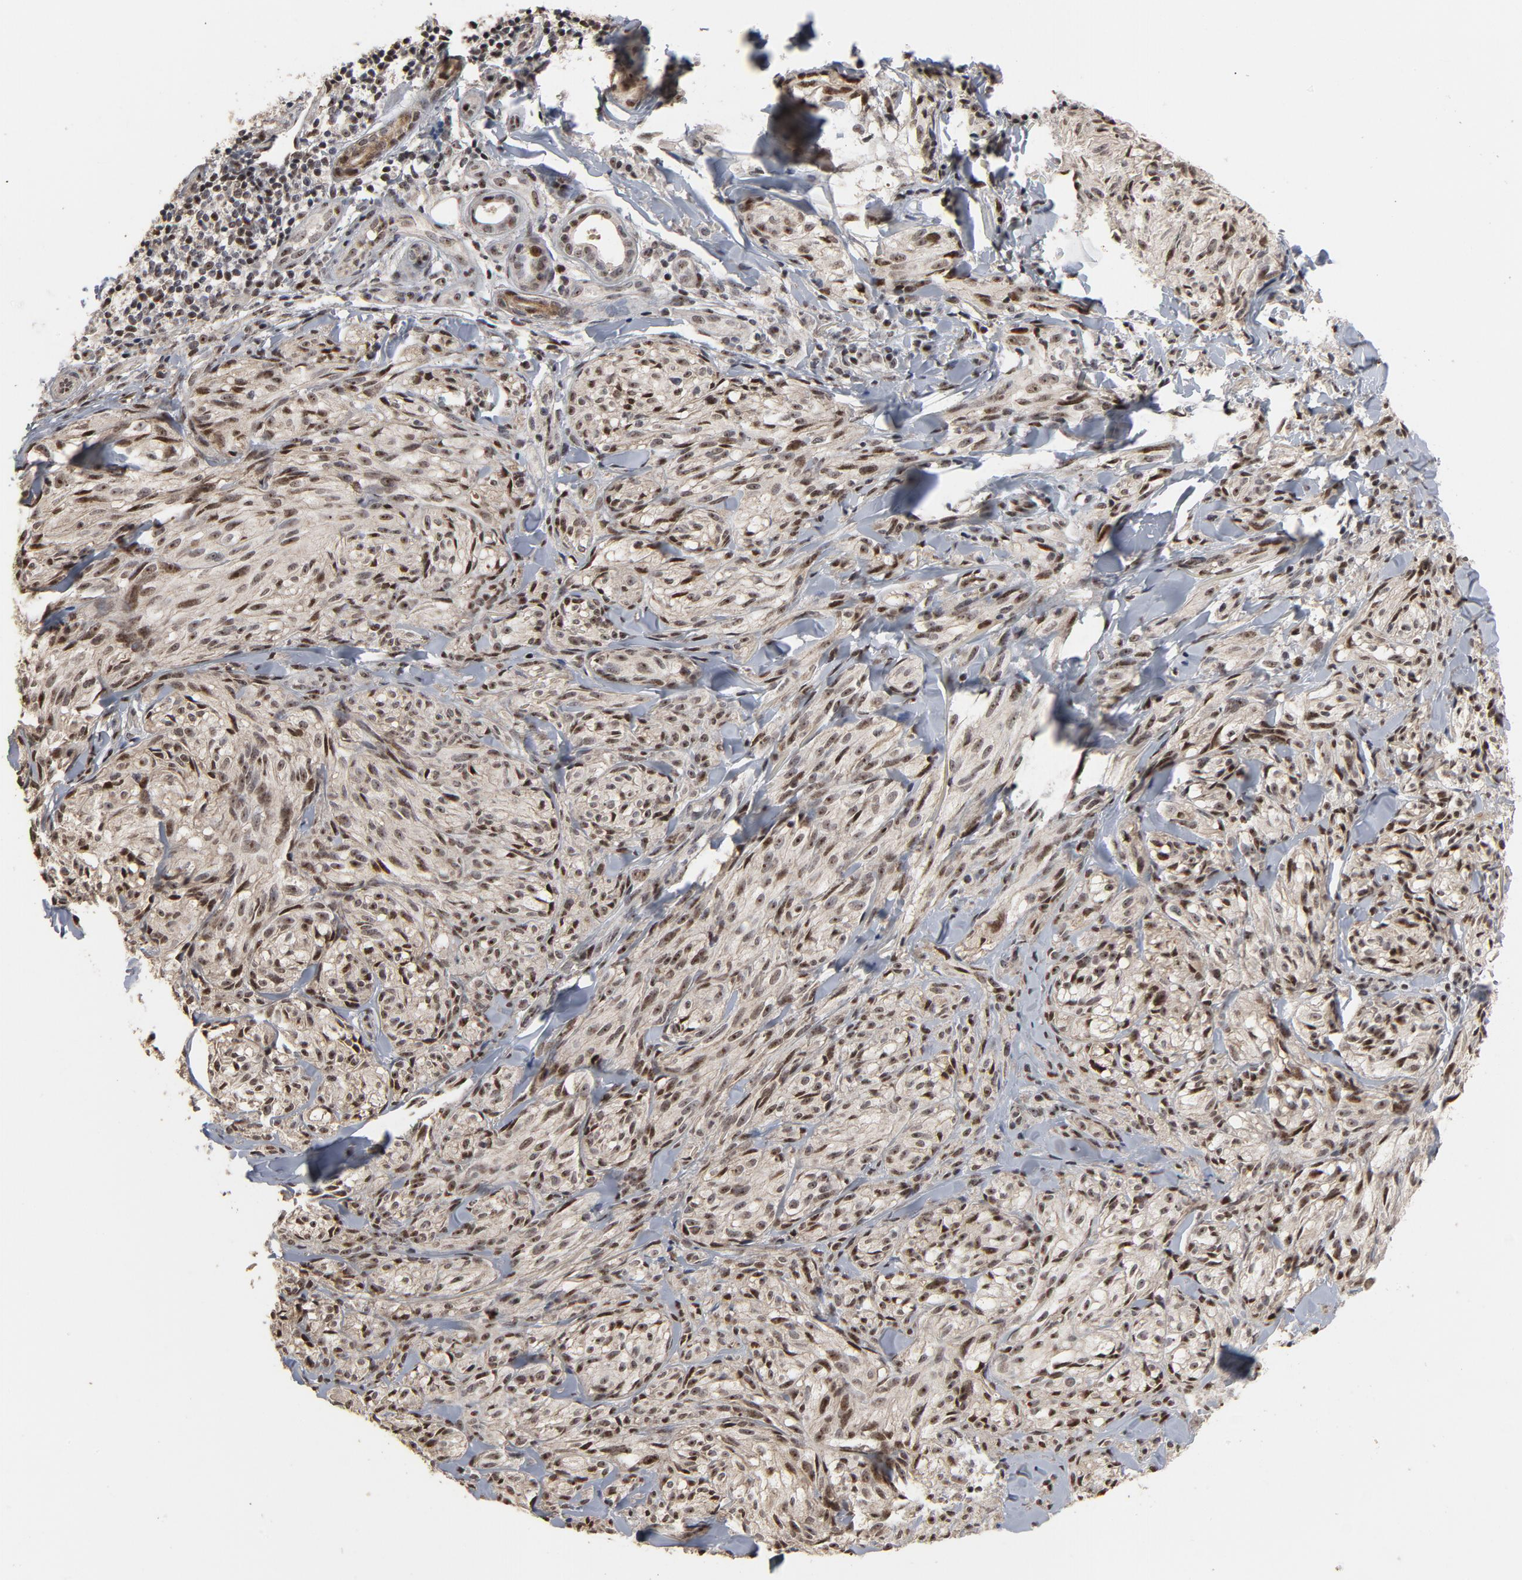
{"staining": {"intensity": "strong", "quantity": ">75%", "location": "nuclear"}, "tissue": "melanoma", "cell_type": "Tumor cells", "image_type": "cancer", "snomed": [{"axis": "morphology", "description": "Malignant melanoma, Metastatic site"}, {"axis": "topography", "description": "Skin"}], "caption": "This micrograph exhibits immunohistochemistry (IHC) staining of human malignant melanoma (metastatic site), with high strong nuclear positivity in approximately >75% of tumor cells.", "gene": "TP53RK", "patient": {"sex": "female", "age": 66}}